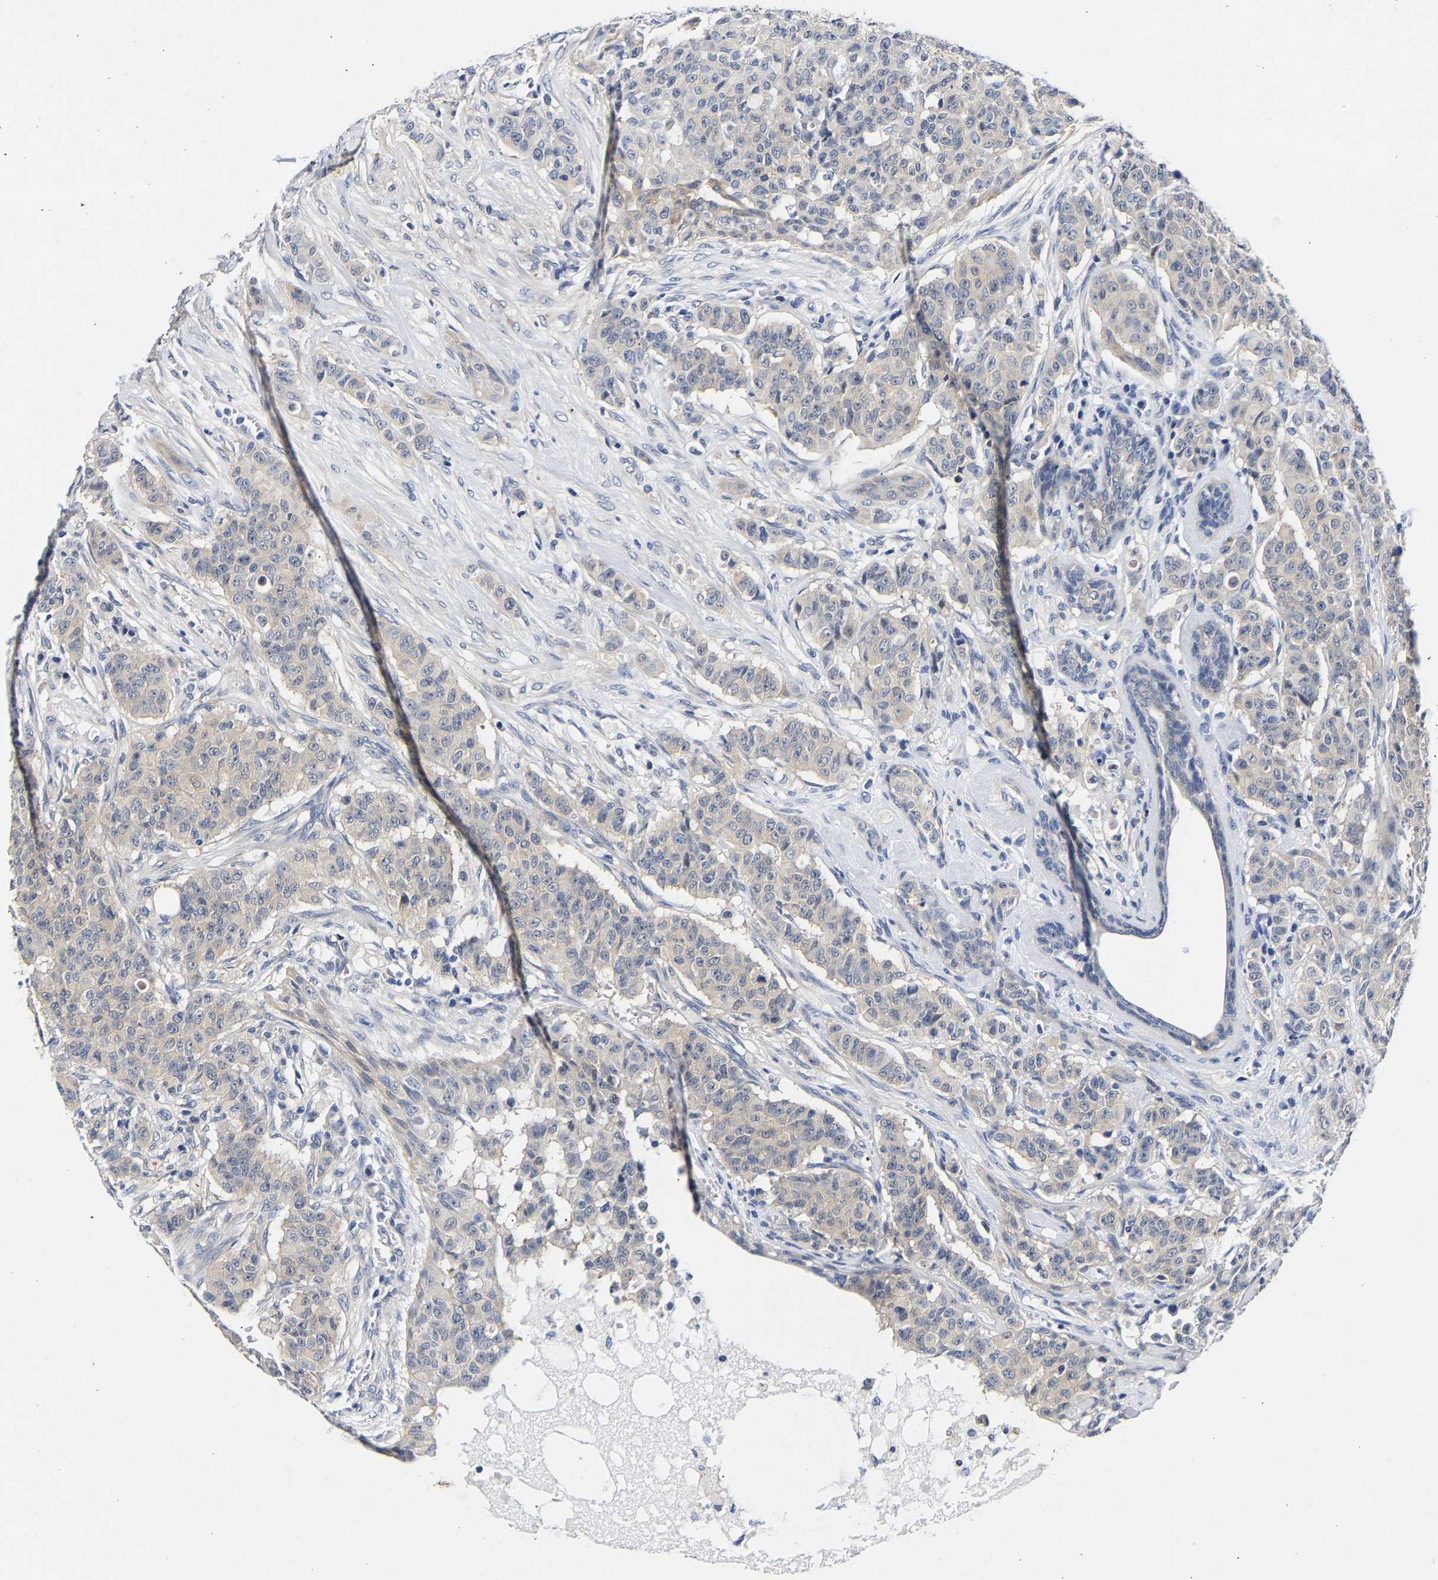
{"staining": {"intensity": "negative", "quantity": "none", "location": "none"}, "tissue": "breast cancer", "cell_type": "Tumor cells", "image_type": "cancer", "snomed": [{"axis": "morphology", "description": "Normal tissue, NOS"}, {"axis": "morphology", "description": "Duct carcinoma"}, {"axis": "topography", "description": "Breast"}], "caption": "Tumor cells show no significant protein expression in breast invasive ductal carcinoma.", "gene": "CCDC6", "patient": {"sex": "female", "age": 40}}